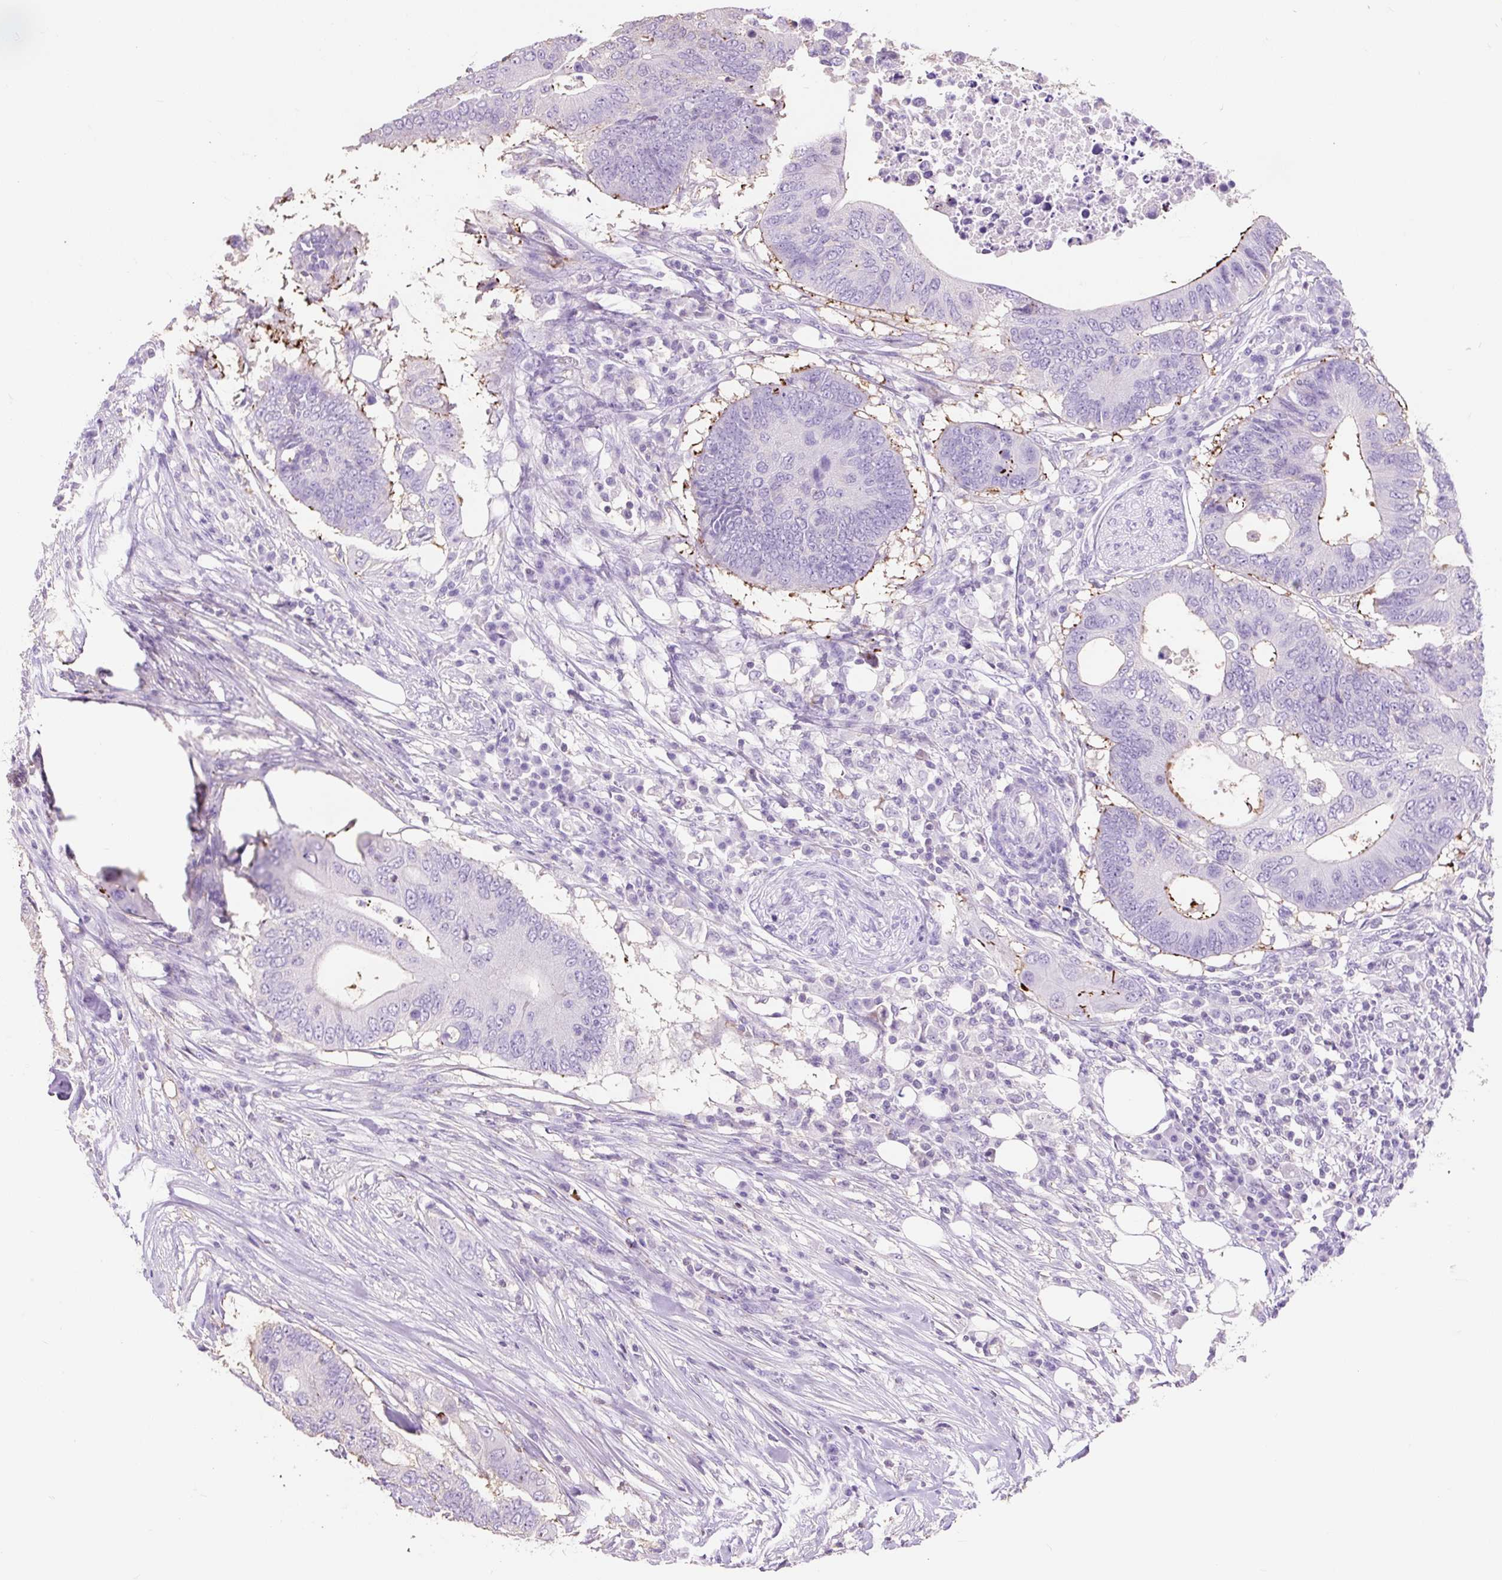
{"staining": {"intensity": "negative", "quantity": "none", "location": "none"}, "tissue": "colorectal cancer", "cell_type": "Tumor cells", "image_type": "cancer", "snomed": [{"axis": "morphology", "description": "Adenocarcinoma, NOS"}, {"axis": "topography", "description": "Colon"}], "caption": "Micrograph shows no significant protein staining in tumor cells of colorectal adenocarcinoma.", "gene": "OR10A7", "patient": {"sex": "male", "age": 71}}